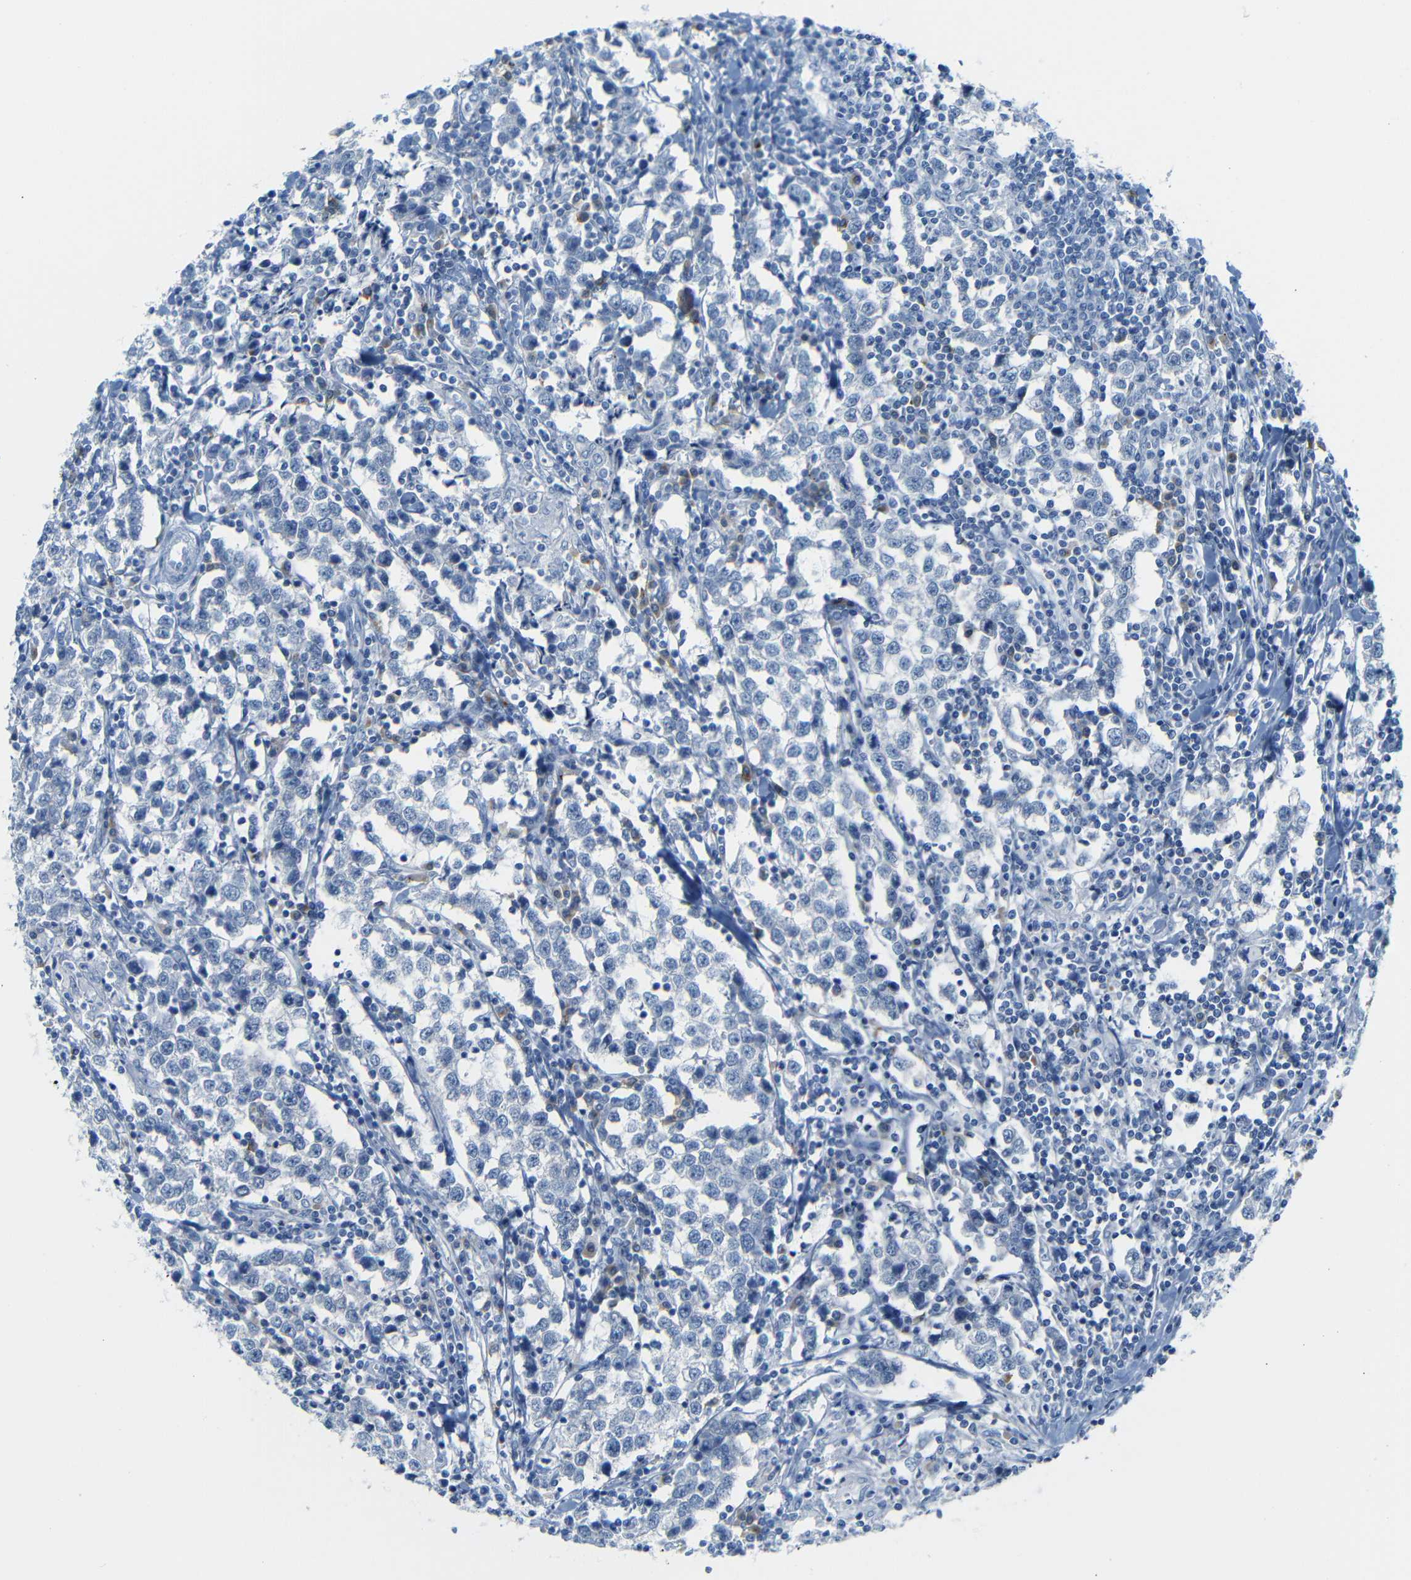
{"staining": {"intensity": "negative", "quantity": "none", "location": "none"}, "tissue": "testis cancer", "cell_type": "Tumor cells", "image_type": "cancer", "snomed": [{"axis": "morphology", "description": "Seminoma, NOS"}, {"axis": "morphology", "description": "Carcinoma, Embryonal, NOS"}, {"axis": "topography", "description": "Testis"}], "caption": "Immunohistochemical staining of human testis cancer reveals no significant positivity in tumor cells. (Stains: DAB (3,3'-diaminobenzidine) immunohistochemistry (IHC) with hematoxylin counter stain, Microscopy: brightfield microscopy at high magnification).", "gene": "FCRL1", "patient": {"sex": "male", "age": 36}}